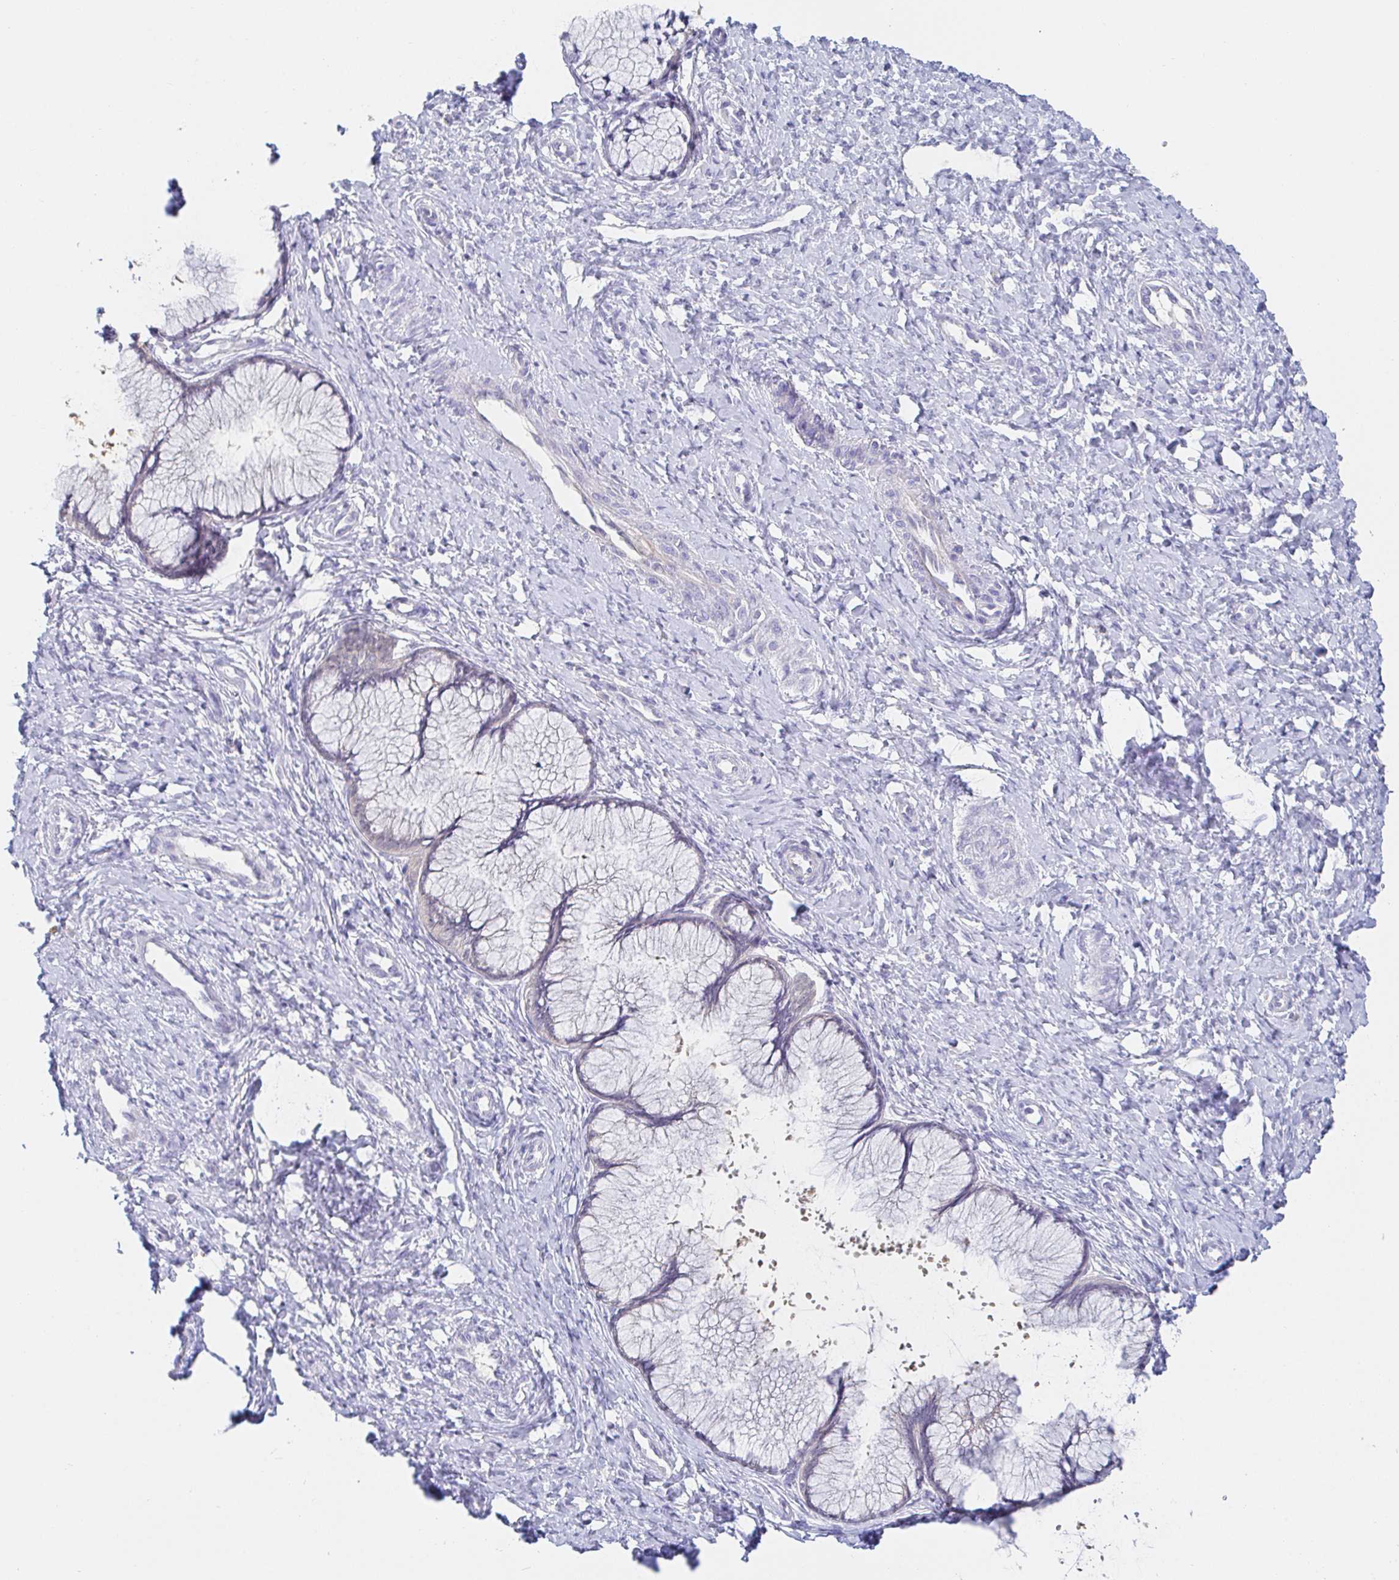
{"staining": {"intensity": "negative", "quantity": "none", "location": "none"}, "tissue": "cervix", "cell_type": "Glandular cells", "image_type": "normal", "snomed": [{"axis": "morphology", "description": "Normal tissue, NOS"}, {"axis": "topography", "description": "Cervix"}], "caption": "Immunohistochemistry photomicrograph of benign human cervix stained for a protein (brown), which shows no positivity in glandular cells. (Immunohistochemistry (ihc), brightfield microscopy, high magnification).", "gene": "PDE6B", "patient": {"sex": "female", "age": 37}}